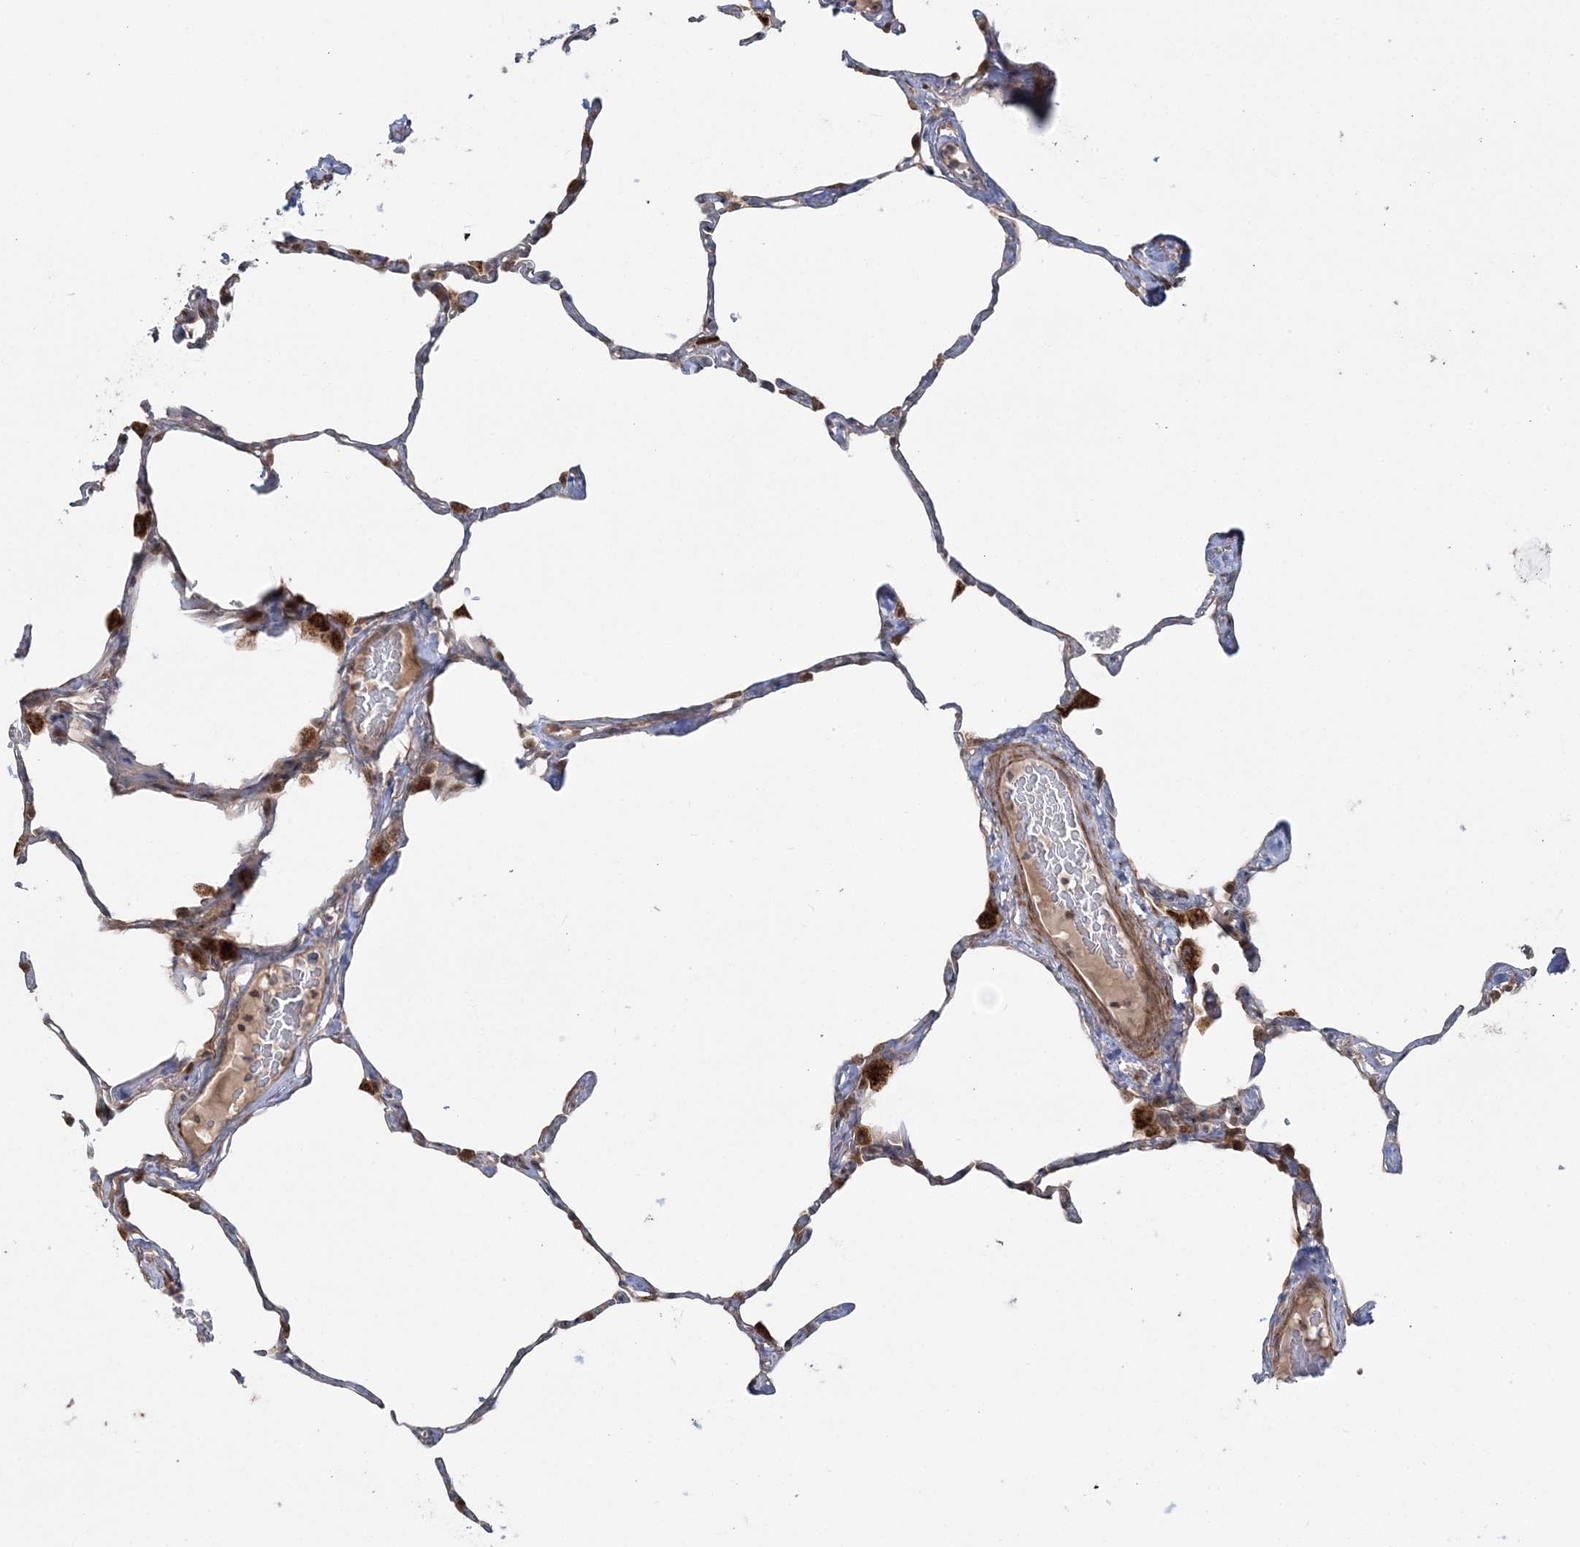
{"staining": {"intensity": "moderate", "quantity": "25%-75%", "location": "cytoplasmic/membranous"}, "tissue": "lung", "cell_type": "Alveolar cells", "image_type": "normal", "snomed": [{"axis": "morphology", "description": "Normal tissue, NOS"}, {"axis": "topography", "description": "Lung"}], "caption": "High-magnification brightfield microscopy of normal lung stained with DAB (brown) and counterstained with hematoxylin (blue). alveolar cells exhibit moderate cytoplasmic/membranous staining is present in about25%-75% of cells. Nuclei are stained in blue.", "gene": "MOCS2", "patient": {"sex": "male", "age": 65}}